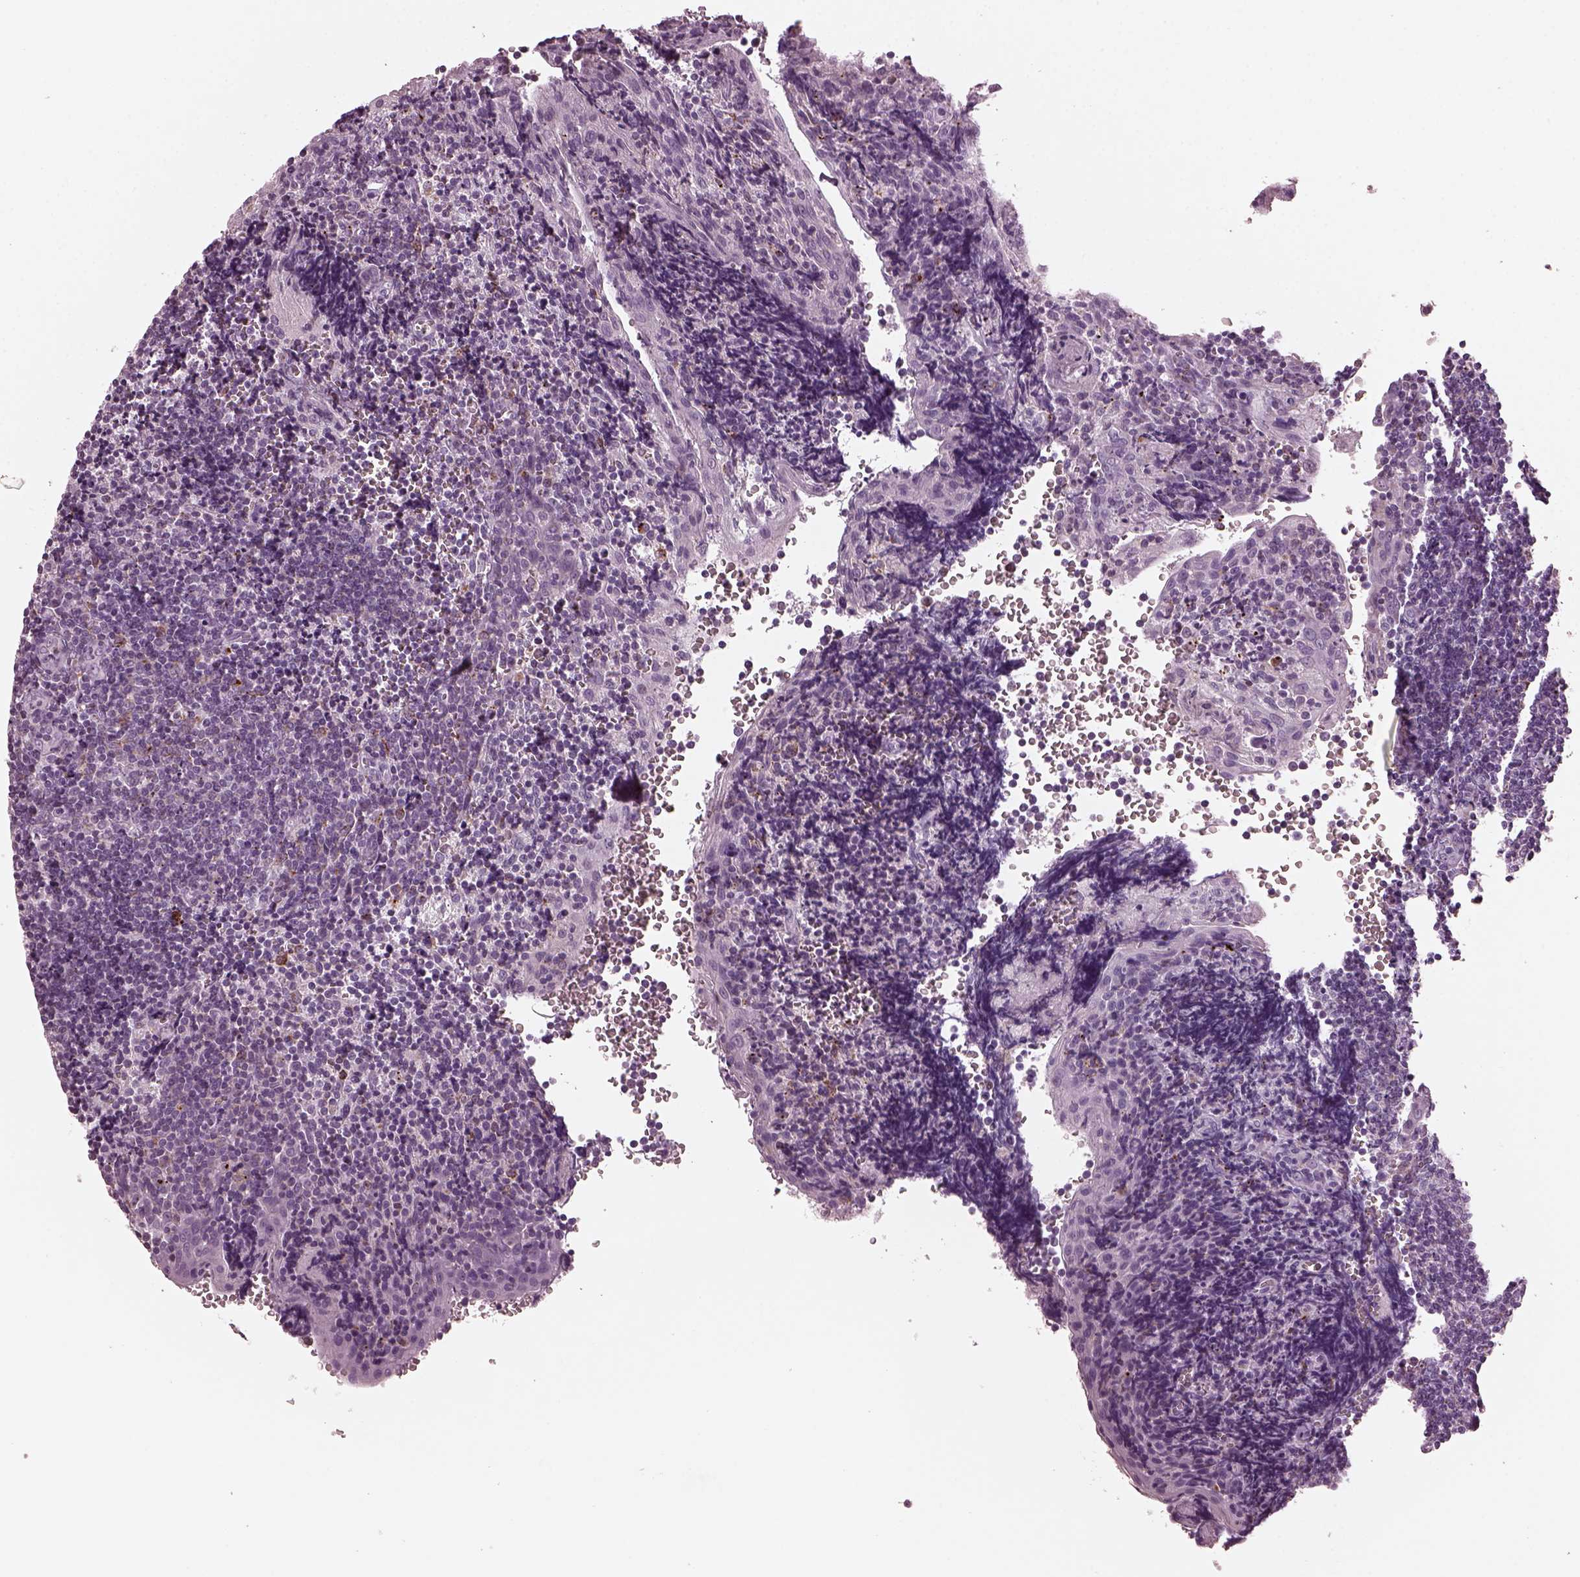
{"staining": {"intensity": "negative", "quantity": "none", "location": "none"}, "tissue": "tonsil", "cell_type": "Germinal center cells", "image_type": "normal", "snomed": [{"axis": "morphology", "description": "Normal tissue, NOS"}, {"axis": "morphology", "description": "Inflammation, NOS"}, {"axis": "topography", "description": "Tonsil"}], "caption": "Immunohistochemistry (IHC) of normal human tonsil exhibits no expression in germinal center cells.", "gene": "SLAMF8", "patient": {"sex": "female", "age": 31}}